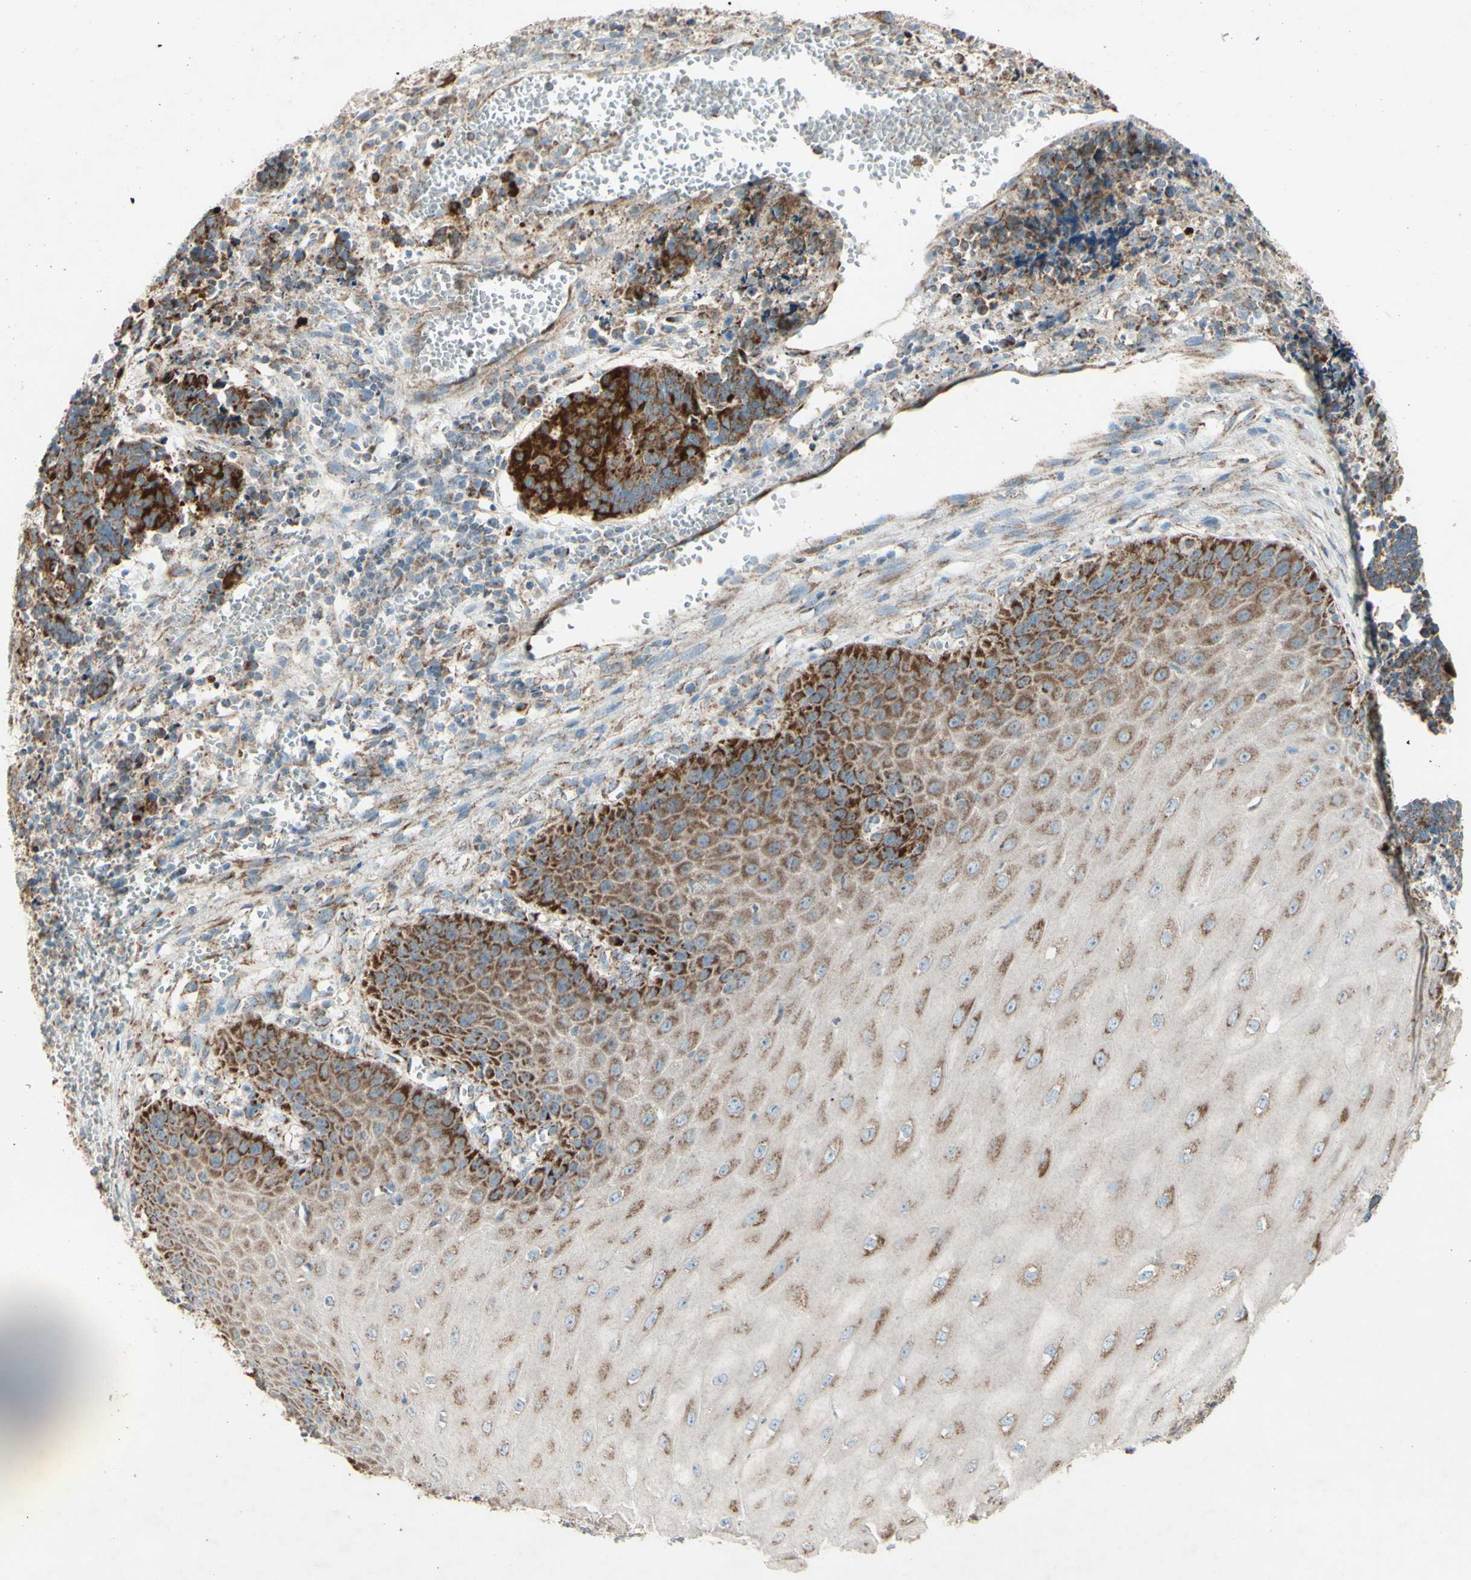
{"staining": {"intensity": "strong", "quantity": ">75%", "location": "cytoplasmic/membranous"}, "tissue": "cervical cancer", "cell_type": "Tumor cells", "image_type": "cancer", "snomed": [{"axis": "morphology", "description": "Squamous cell carcinoma, NOS"}, {"axis": "topography", "description": "Cervix"}], "caption": "This is a photomicrograph of immunohistochemistry (IHC) staining of cervical squamous cell carcinoma, which shows strong staining in the cytoplasmic/membranous of tumor cells.", "gene": "RHOT1", "patient": {"sex": "female", "age": 35}}